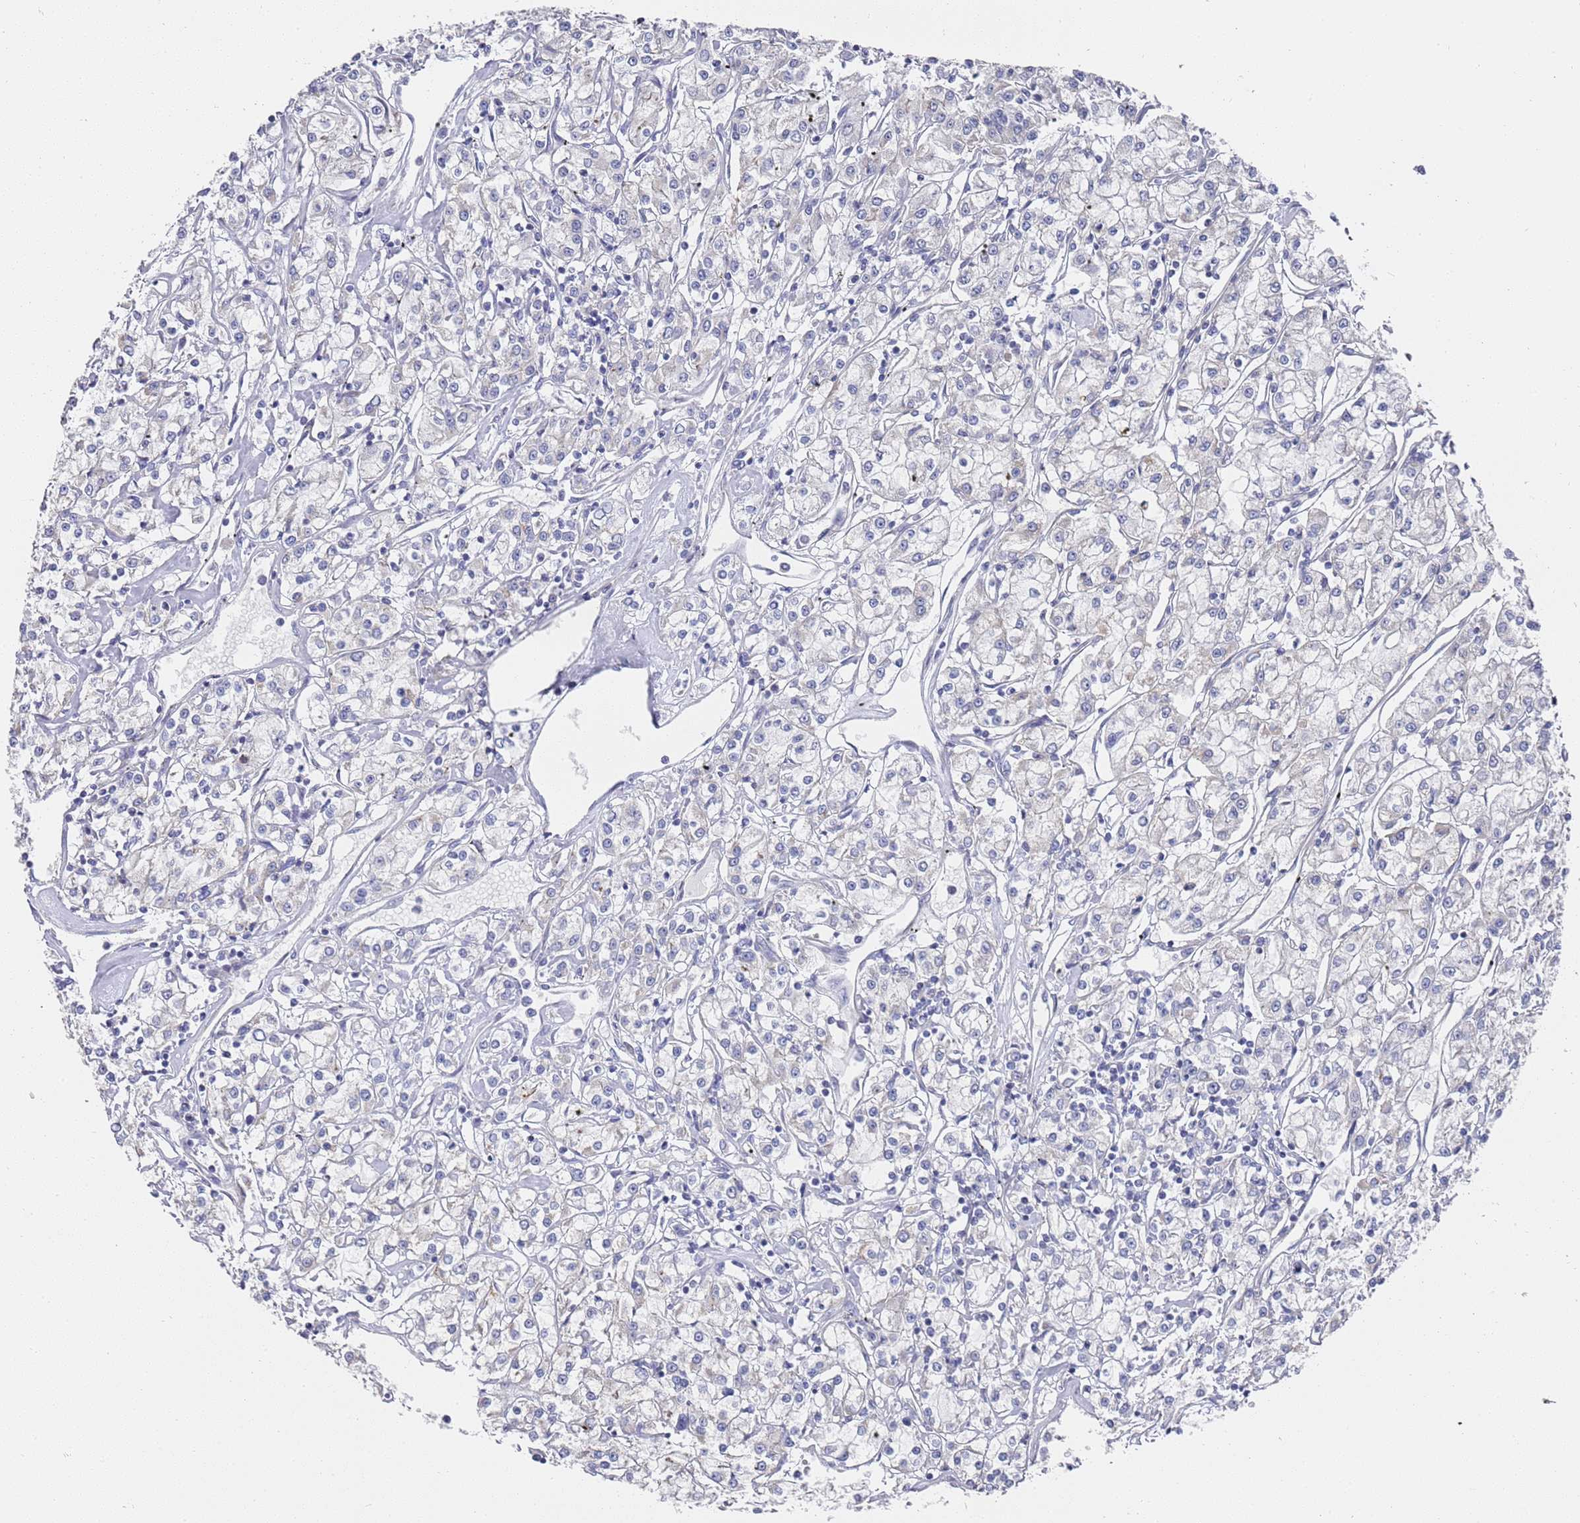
{"staining": {"intensity": "negative", "quantity": "none", "location": "none"}, "tissue": "renal cancer", "cell_type": "Tumor cells", "image_type": "cancer", "snomed": [{"axis": "morphology", "description": "Adenocarcinoma, NOS"}, {"axis": "topography", "description": "Kidney"}], "caption": "Immunohistochemical staining of renal adenocarcinoma shows no significant expression in tumor cells.", "gene": "SCAPER", "patient": {"sex": "female", "age": 59}}